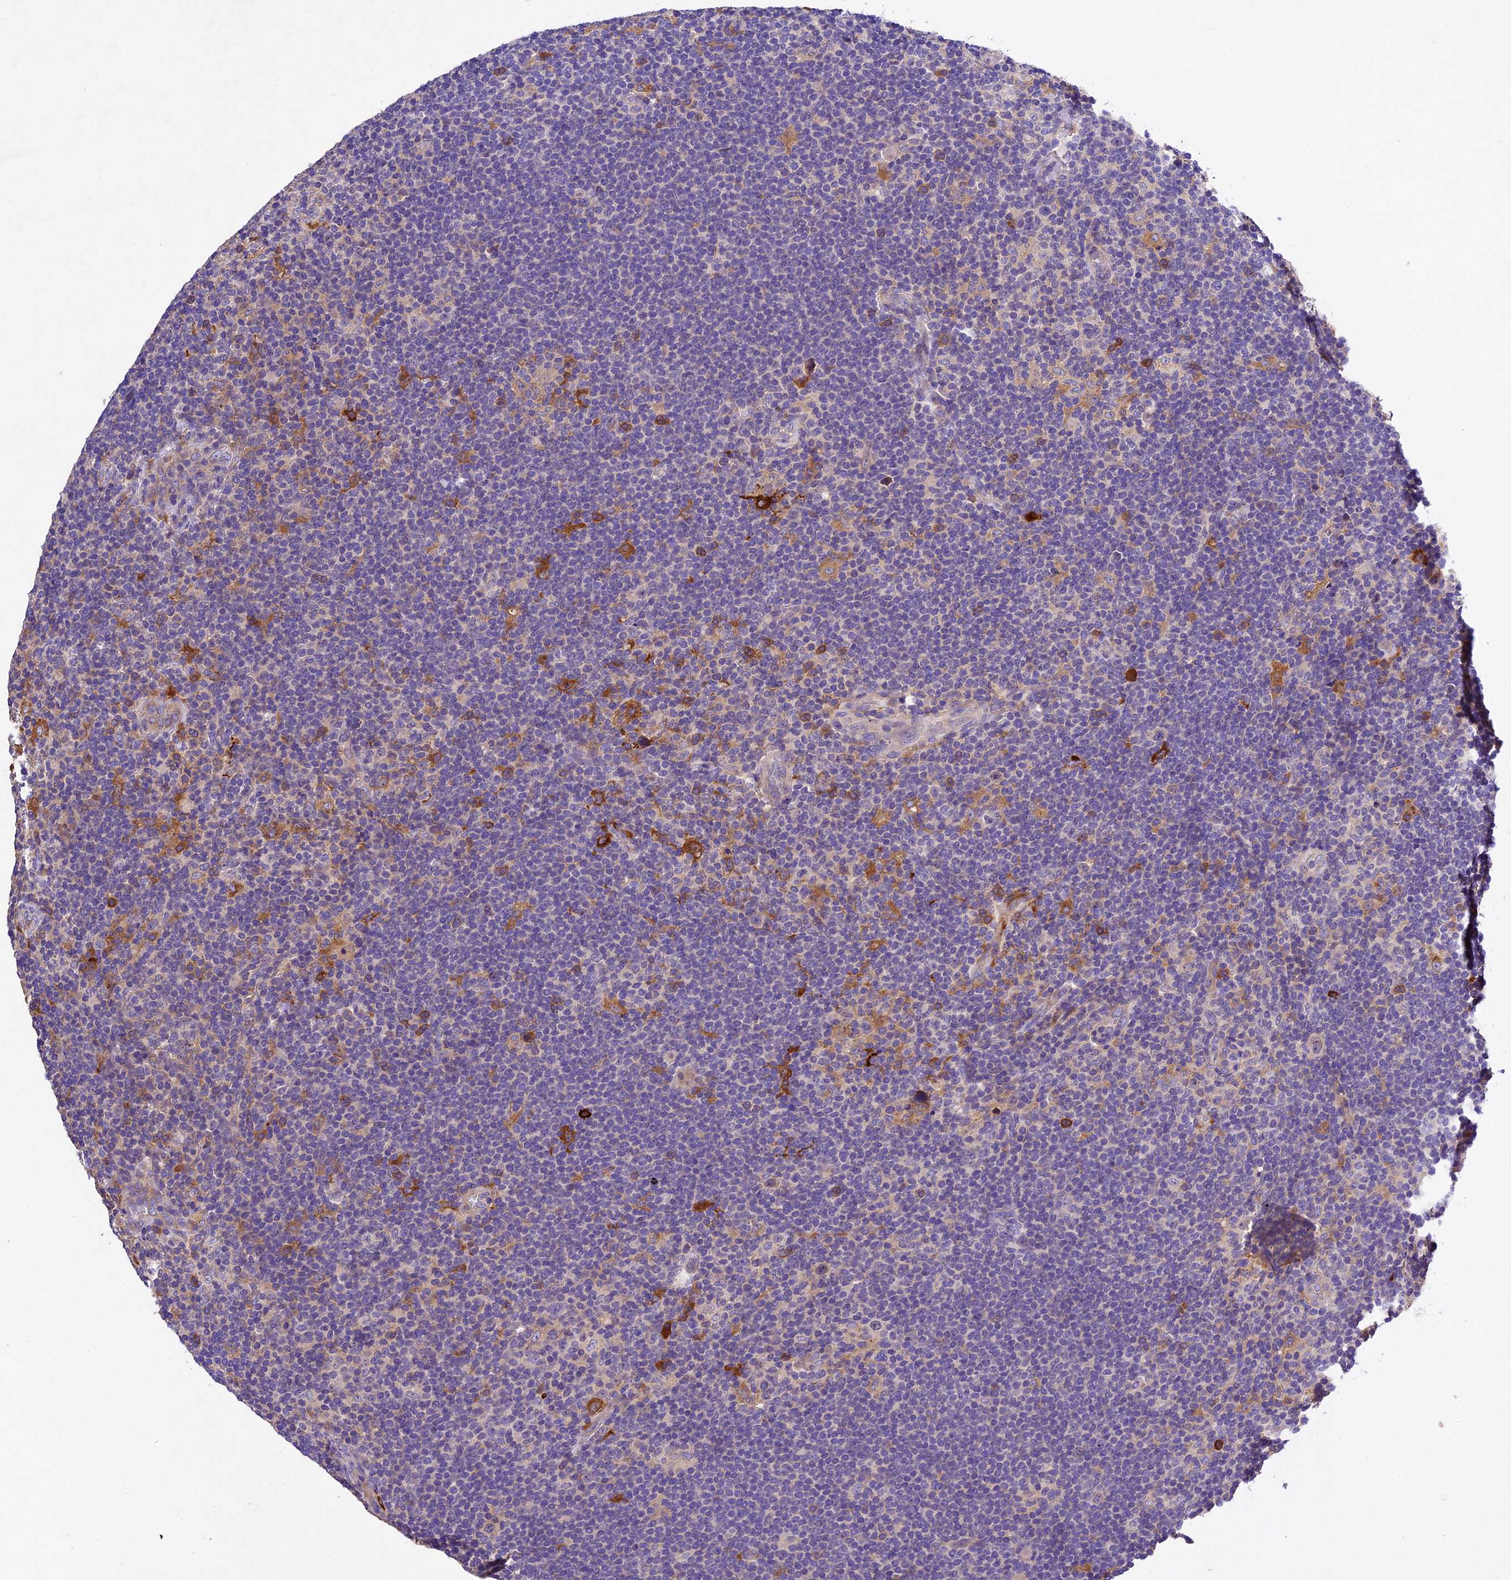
{"staining": {"intensity": "negative", "quantity": "none", "location": "none"}, "tissue": "lymphoma", "cell_type": "Tumor cells", "image_type": "cancer", "snomed": [{"axis": "morphology", "description": "Hodgkin's disease, NOS"}, {"axis": "topography", "description": "Lymph node"}], "caption": "Lymphoma stained for a protein using immunohistochemistry exhibits no positivity tumor cells.", "gene": "CILP2", "patient": {"sex": "female", "age": 57}}